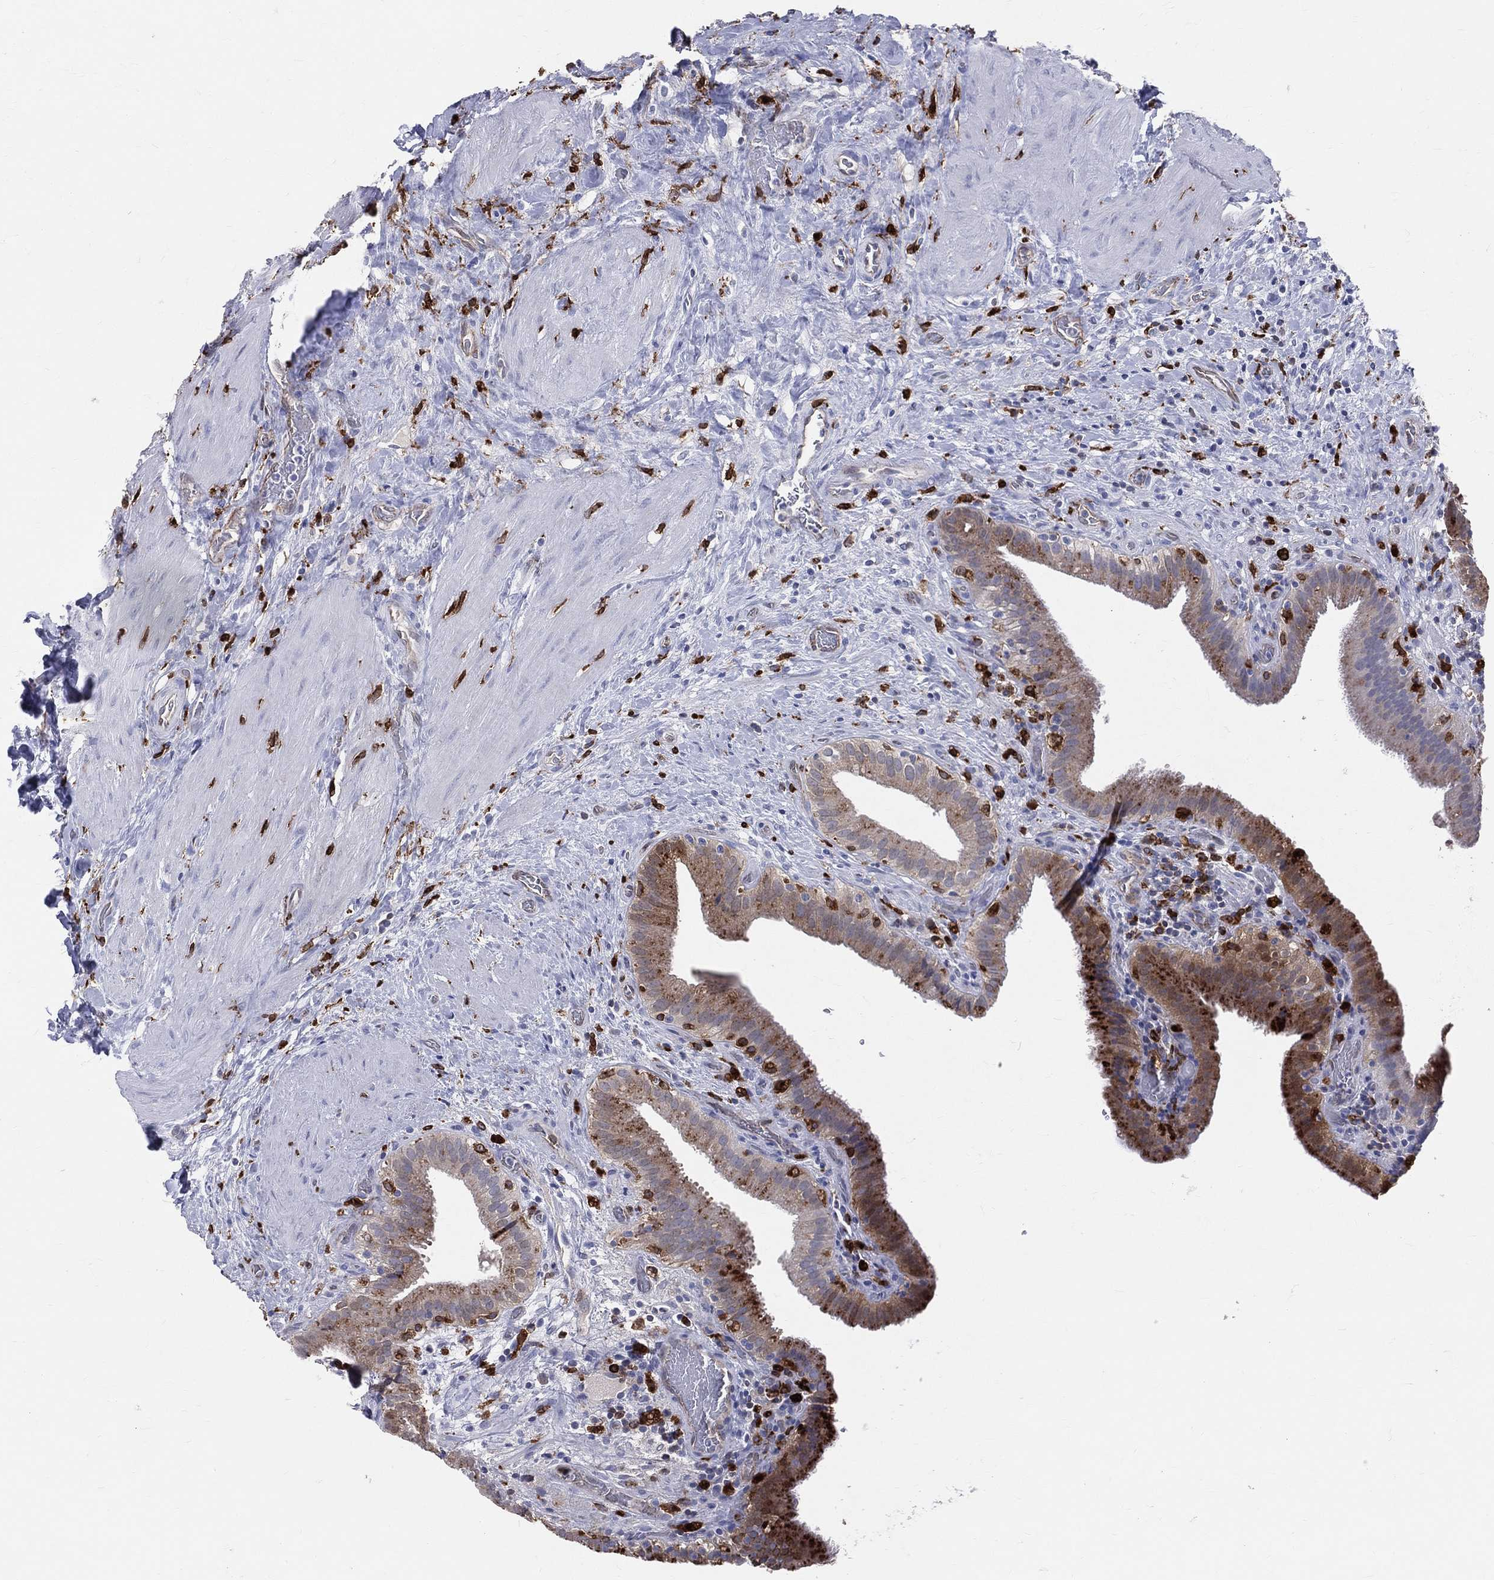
{"staining": {"intensity": "moderate", "quantity": "25%-75%", "location": "cytoplasmic/membranous"}, "tissue": "gallbladder", "cell_type": "Glandular cells", "image_type": "normal", "snomed": [{"axis": "morphology", "description": "Normal tissue, NOS"}, {"axis": "topography", "description": "Gallbladder"}], "caption": "Glandular cells exhibit moderate cytoplasmic/membranous staining in about 25%-75% of cells in normal gallbladder.", "gene": "CD74", "patient": {"sex": "male", "age": 62}}